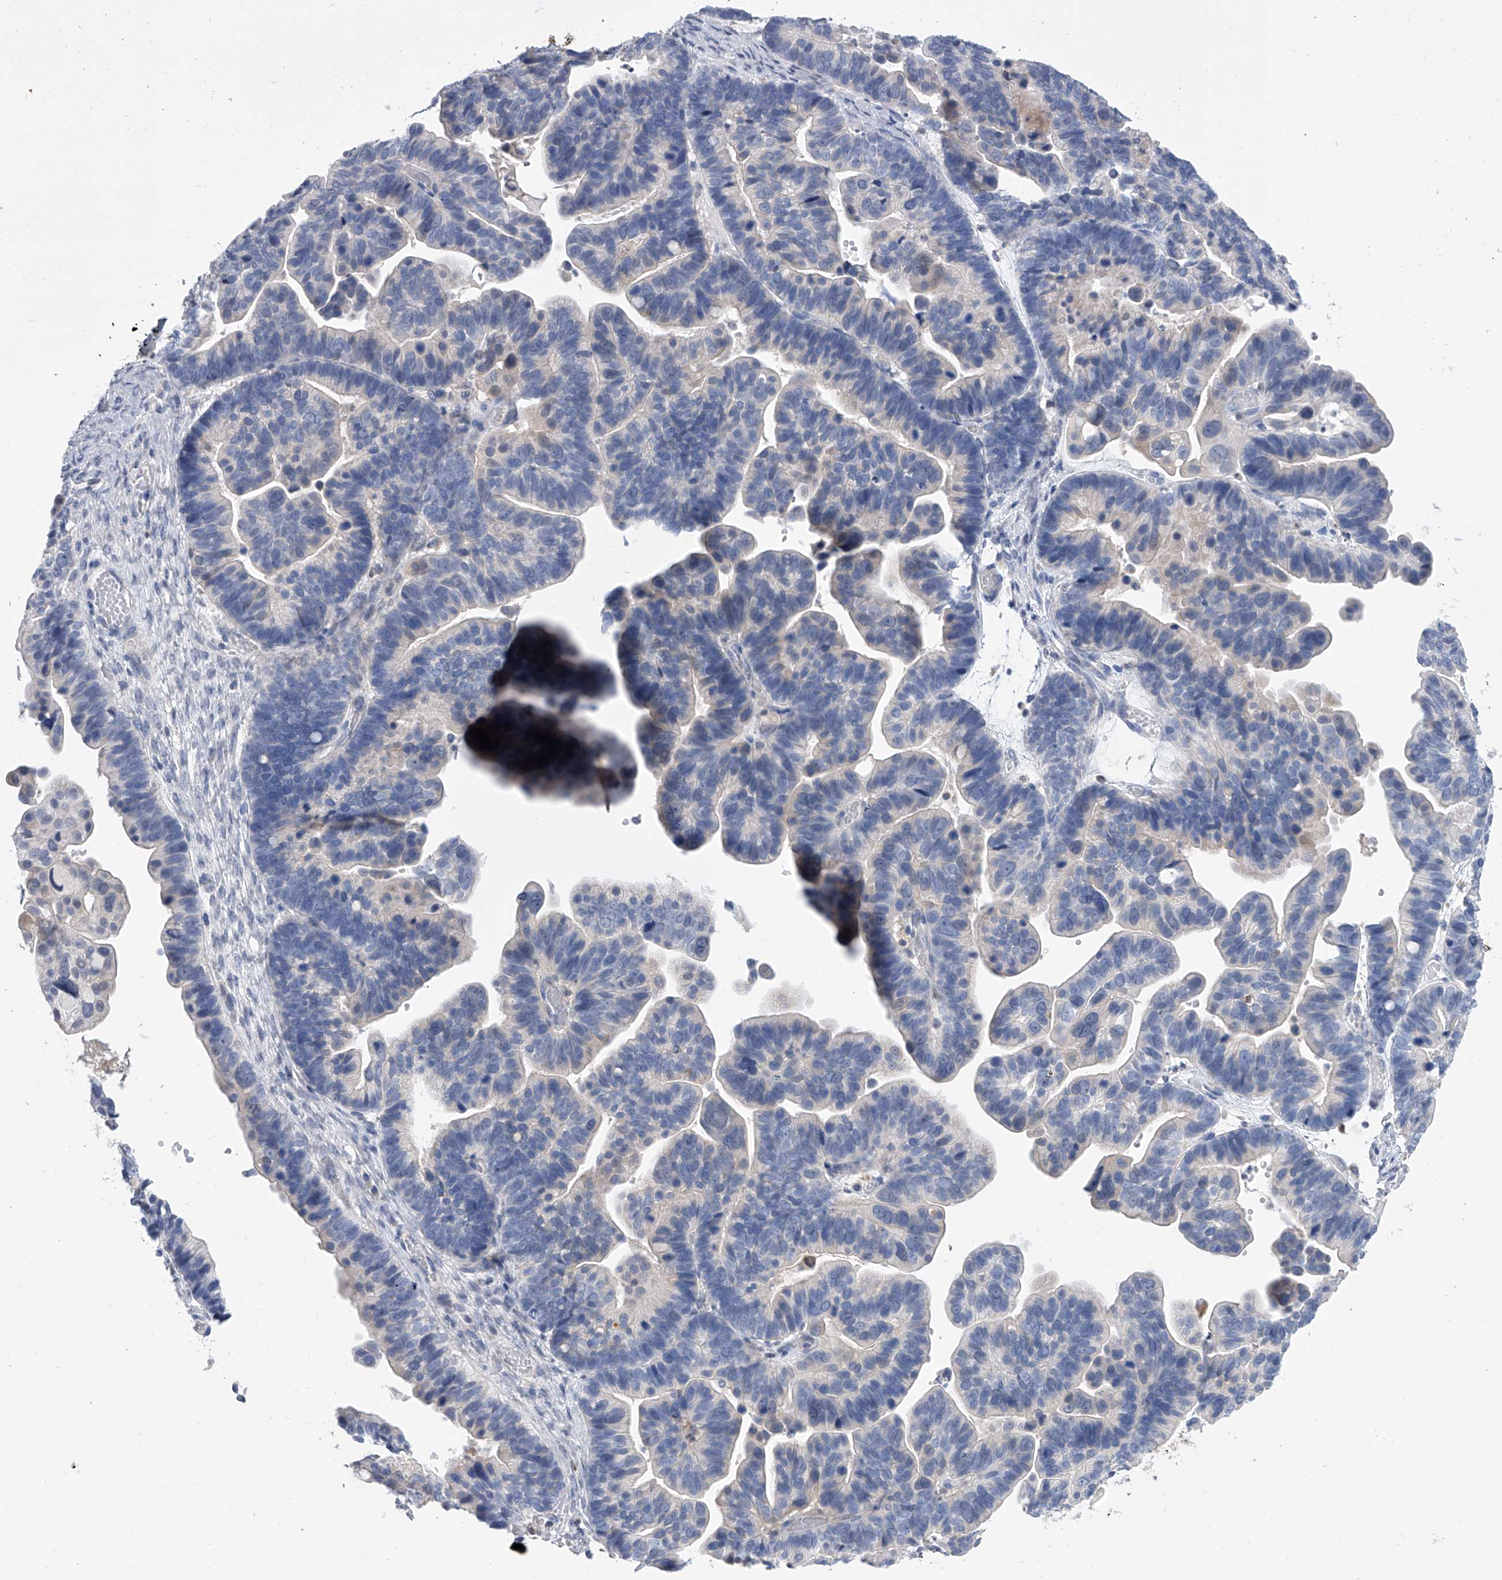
{"staining": {"intensity": "negative", "quantity": "none", "location": "none"}, "tissue": "ovarian cancer", "cell_type": "Tumor cells", "image_type": "cancer", "snomed": [{"axis": "morphology", "description": "Cystadenocarcinoma, serous, NOS"}, {"axis": "topography", "description": "Ovary"}], "caption": "There is no significant positivity in tumor cells of serous cystadenocarcinoma (ovarian).", "gene": "SERPINB9", "patient": {"sex": "female", "age": 56}}